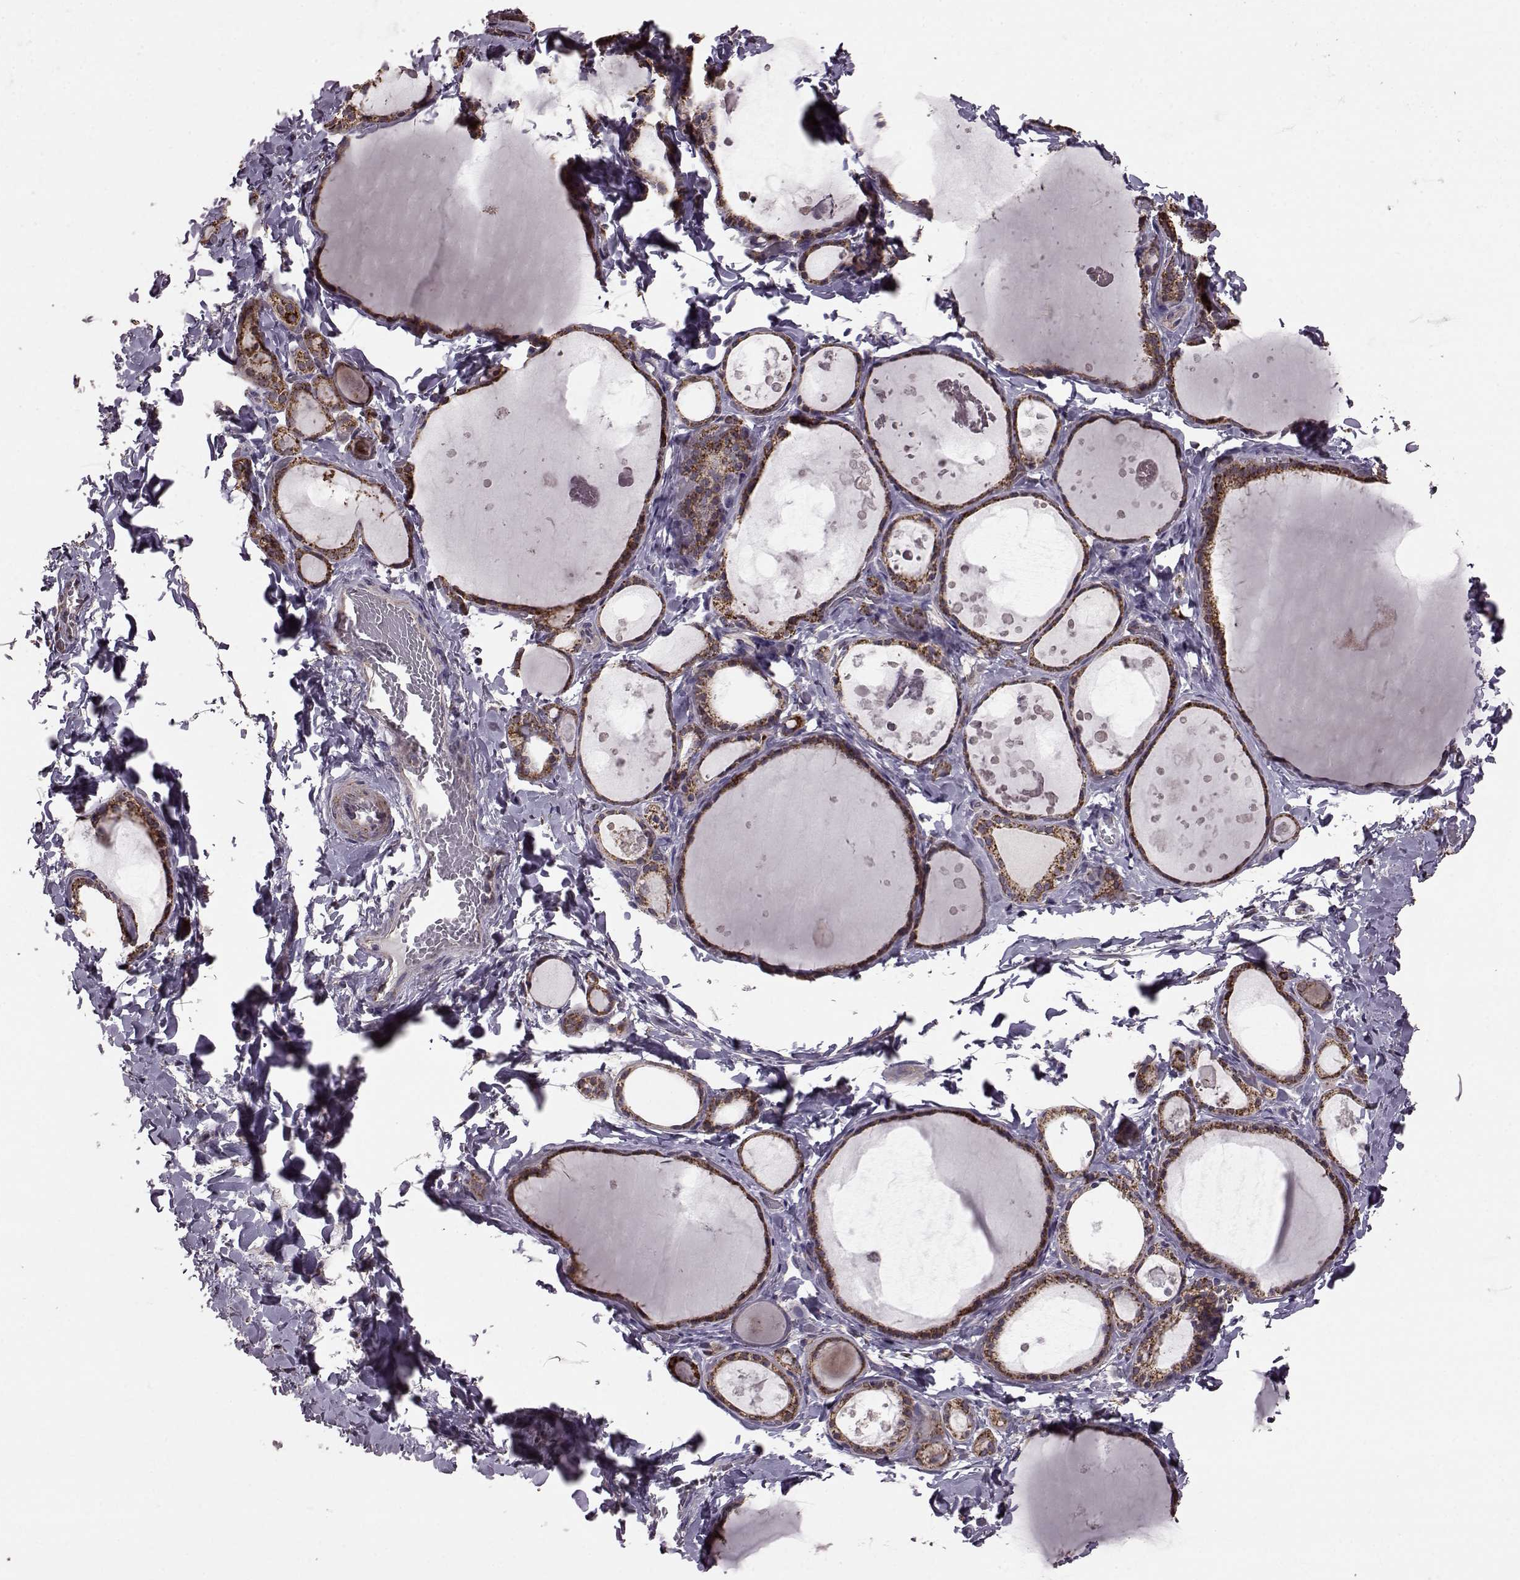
{"staining": {"intensity": "strong", "quantity": ">75%", "location": "cytoplasmic/membranous"}, "tissue": "thyroid gland", "cell_type": "Glandular cells", "image_type": "normal", "snomed": [{"axis": "morphology", "description": "Normal tissue, NOS"}, {"axis": "topography", "description": "Thyroid gland"}], "caption": "Immunohistochemical staining of unremarkable human thyroid gland reveals >75% levels of strong cytoplasmic/membranous protein expression in about >75% of glandular cells.", "gene": "PUDP", "patient": {"sex": "female", "age": 56}}